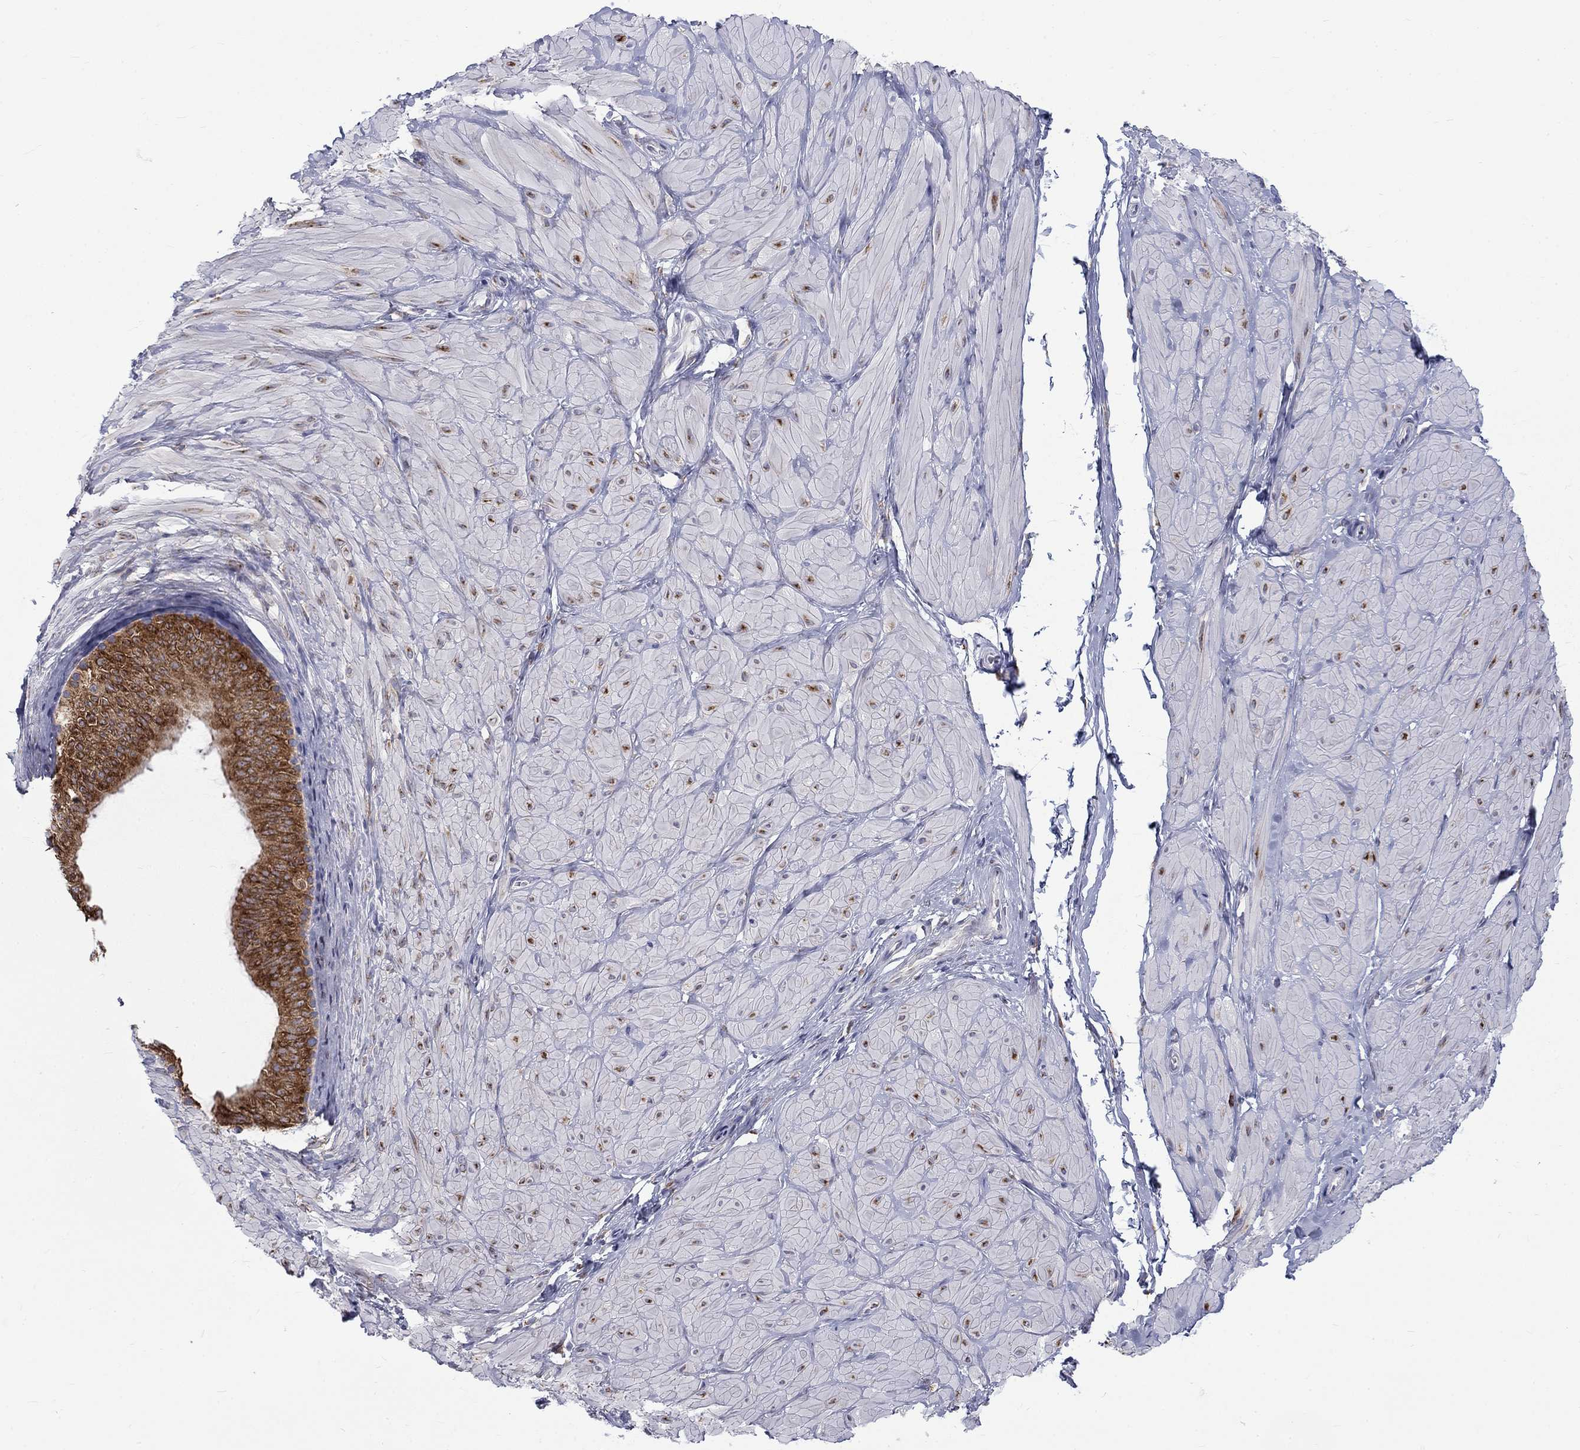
{"staining": {"intensity": "negative", "quantity": "none", "location": "none"}, "tissue": "adipose tissue", "cell_type": "Adipocytes", "image_type": "normal", "snomed": [{"axis": "morphology", "description": "Normal tissue, NOS"}, {"axis": "topography", "description": "Smooth muscle"}, {"axis": "topography", "description": "Peripheral nerve tissue"}], "caption": "Benign adipose tissue was stained to show a protein in brown. There is no significant positivity in adipocytes.", "gene": "PABPC4", "patient": {"sex": "male", "age": 22}}